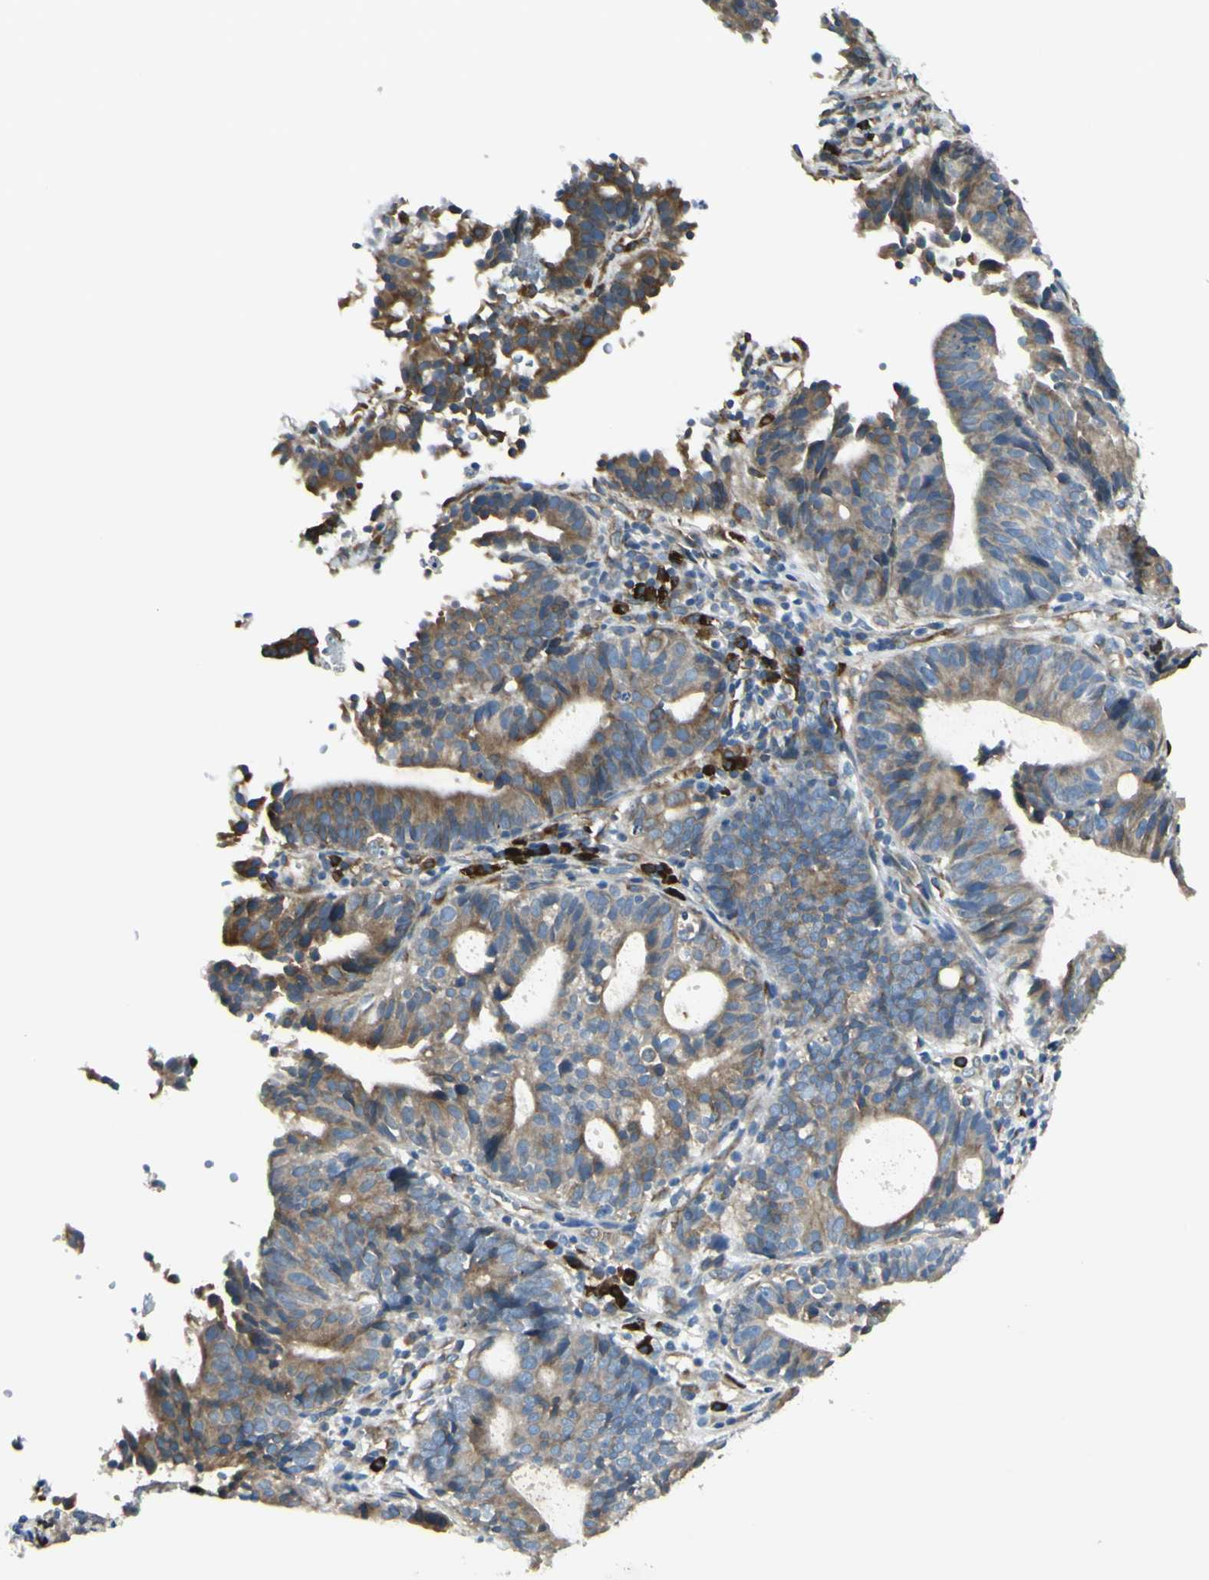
{"staining": {"intensity": "moderate", "quantity": ">75%", "location": "cytoplasmic/membranous"}, "tissue": "endometrial cancer", "cell_type": "Tumor cells", "image_type": "cancer", "snomed": [{"axis": "morphology", "description": "Adenocarcinoma, NOS"}, {"axis": "topography", "description": "Uterus"}], "caption": "Immunohistochemical staining of human adenocarcinoma (endometrial) exhibits moderate cytoplasmic/membranous protein staining in approximately >75% of tumor cells. (Brightfield microscopy of DAB IHC at high magnification).", "gene": "SELENOS", "patient": {"sex": "female", "age": 83}}